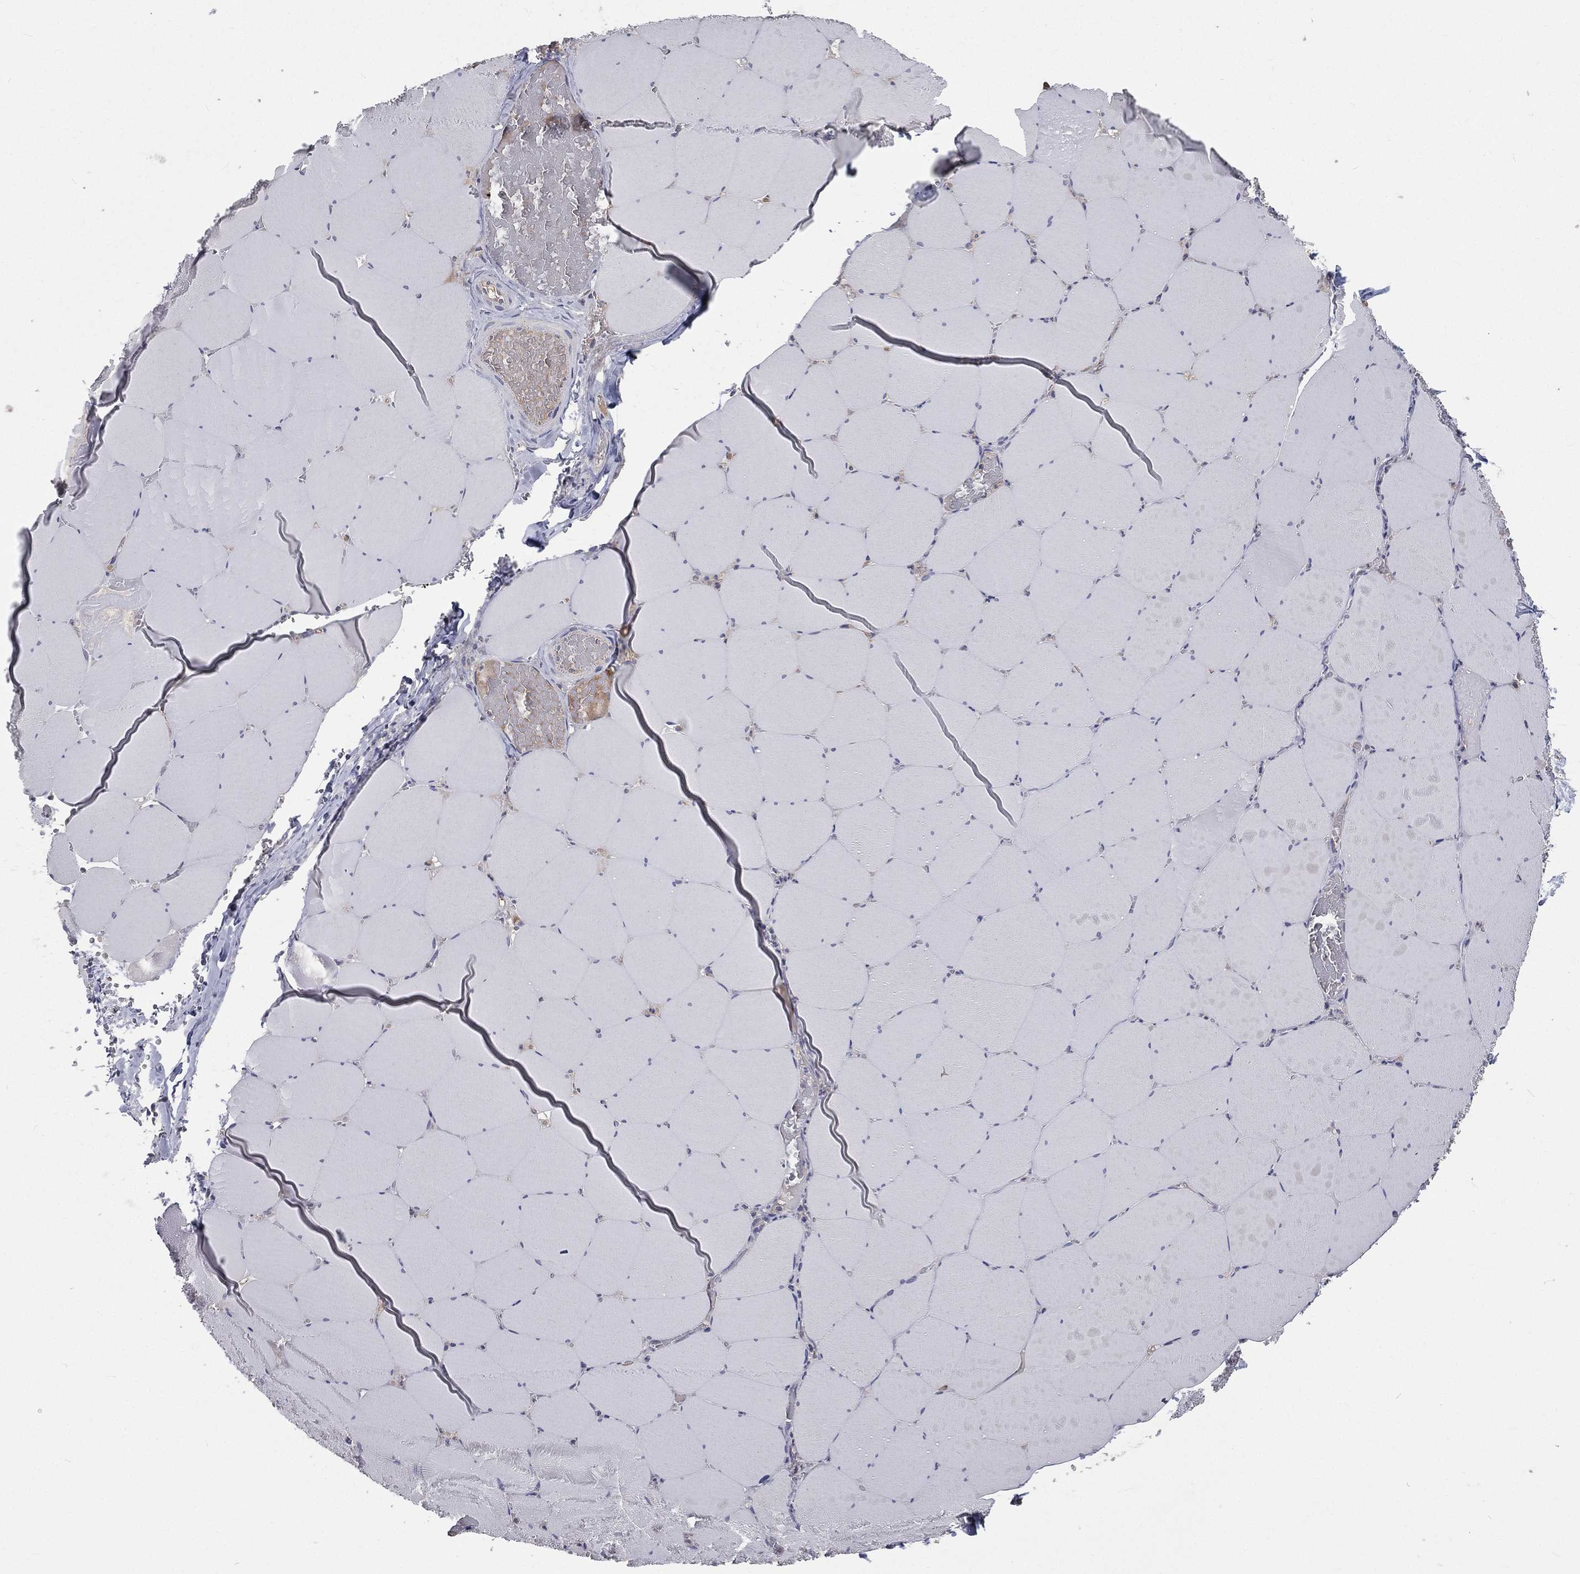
{"staining": {"intensity": "negative", "quantity": "none", "location": "none"}, "tissue": "skeletal muscle", "cell_type": "Myocytes", "image_type": "normal", "snomed": [{"axis": "morphology", "description": "Normal tissue, NOS"}, {"axis": "morphology", "description": "Malignant melanoma, Metastatic site"}, {"axis": "topography", "description": "Skeletal muscle"}], "caption": "Immunohistochemistry micrograph of normal skeletal muscle: skeletal muscle stained with DAB (3,3'-diaminobenzidine) reveals no significant protein positivity in myocytes.", "gene": "CROCC", "patient": {"sex": "male", "age": 50}}